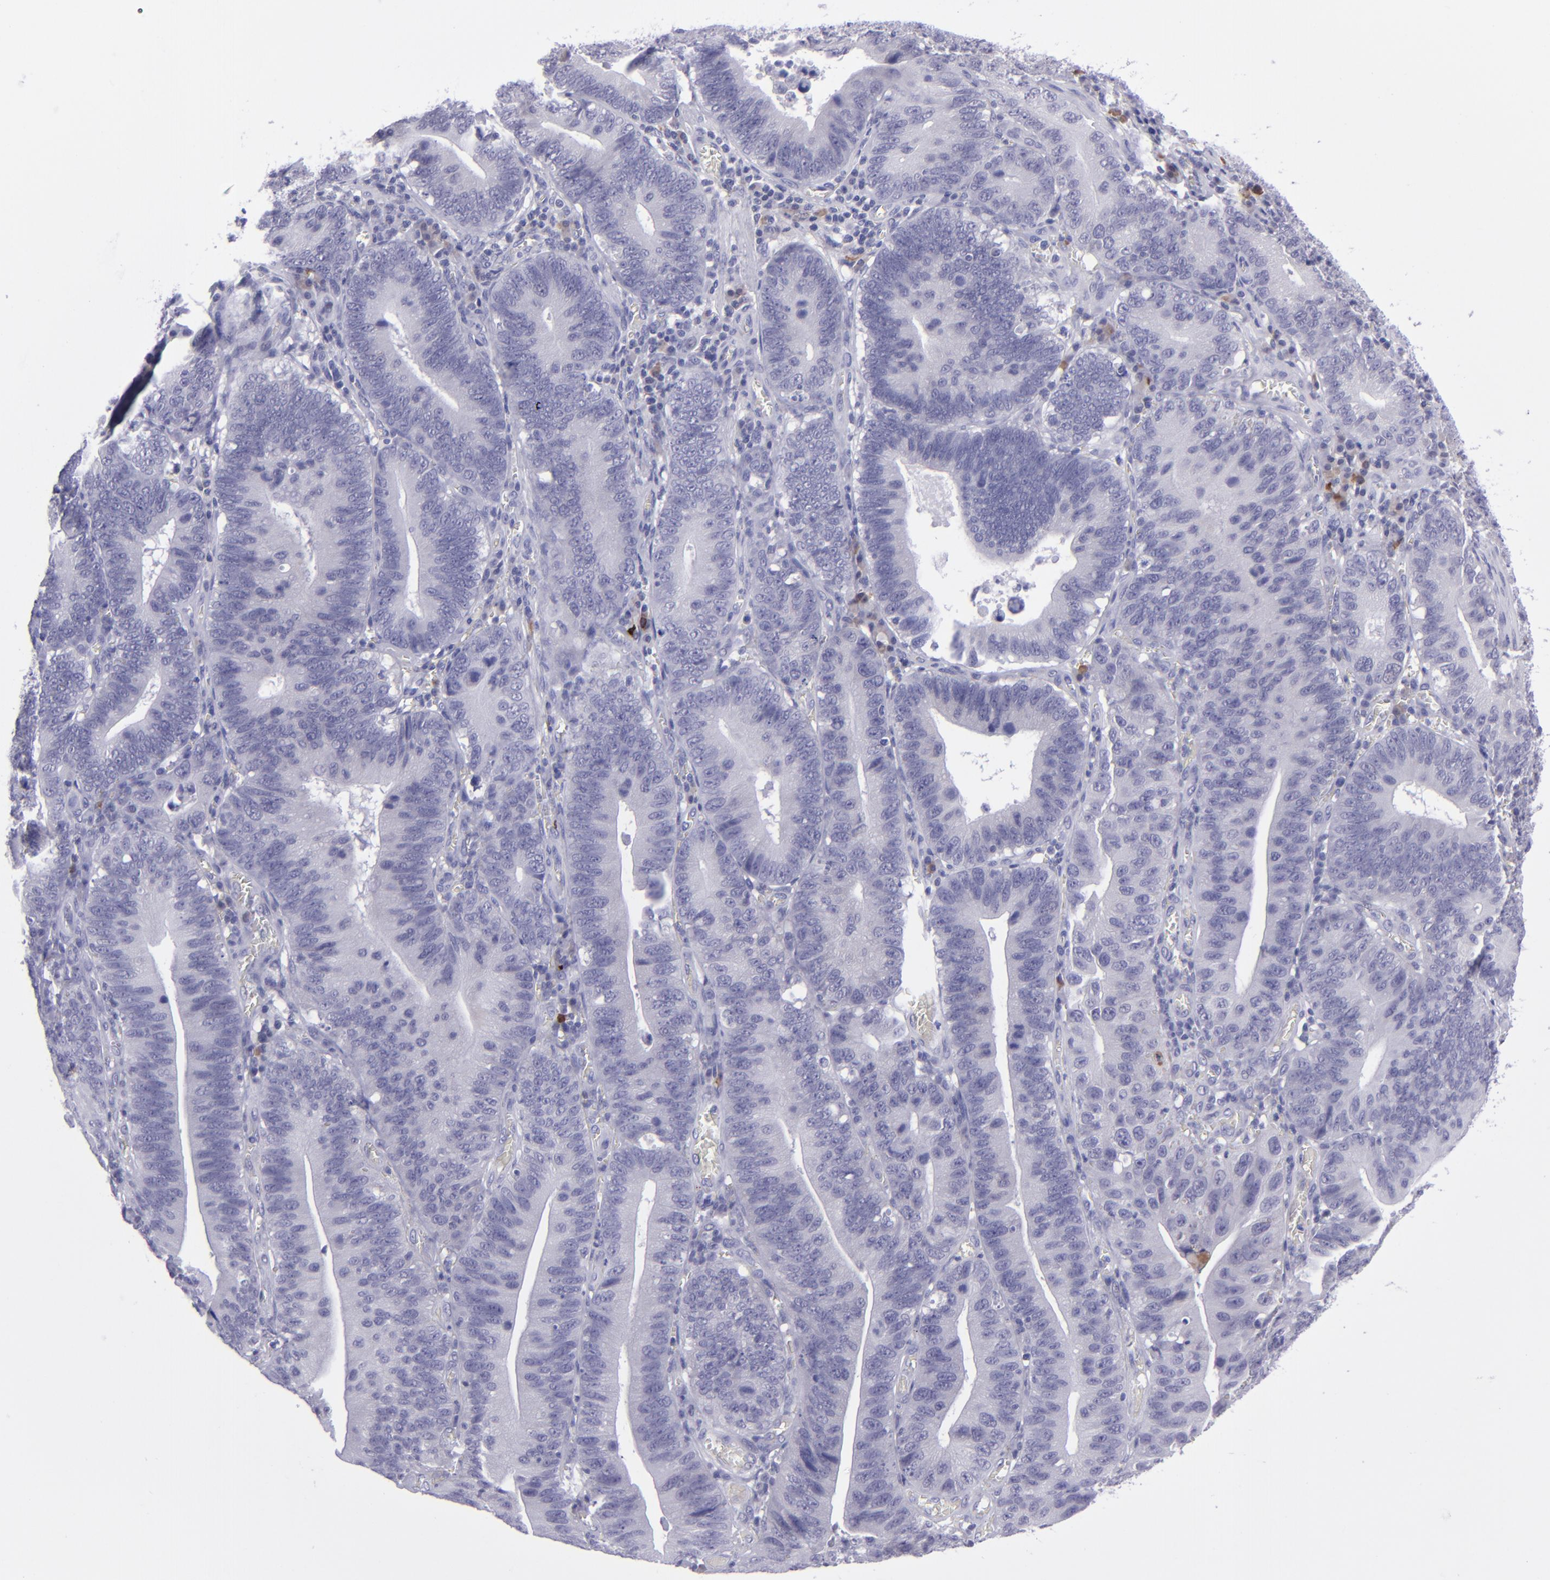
{"staining": {"intensity": "negative", "quantity": "none", "location": "none"}, "tissue": "stomach cancer", "cell_type": "Tumor cells", "image_type": "cancer", "snomed": [{"axis": "morphology", "description": "Adenocarcinoma, NOS"}, {"axis": "topography", "description": "Stomach"}, {"axis": "topography", "description": "Gastric cardia"}], "caption": "This is an immunohistochemistry micrograph of human stomach cancer. There is no positivity in tumor cells.", "gene": "POU2F2", "patient": {"sex": "male", "age": 59}}